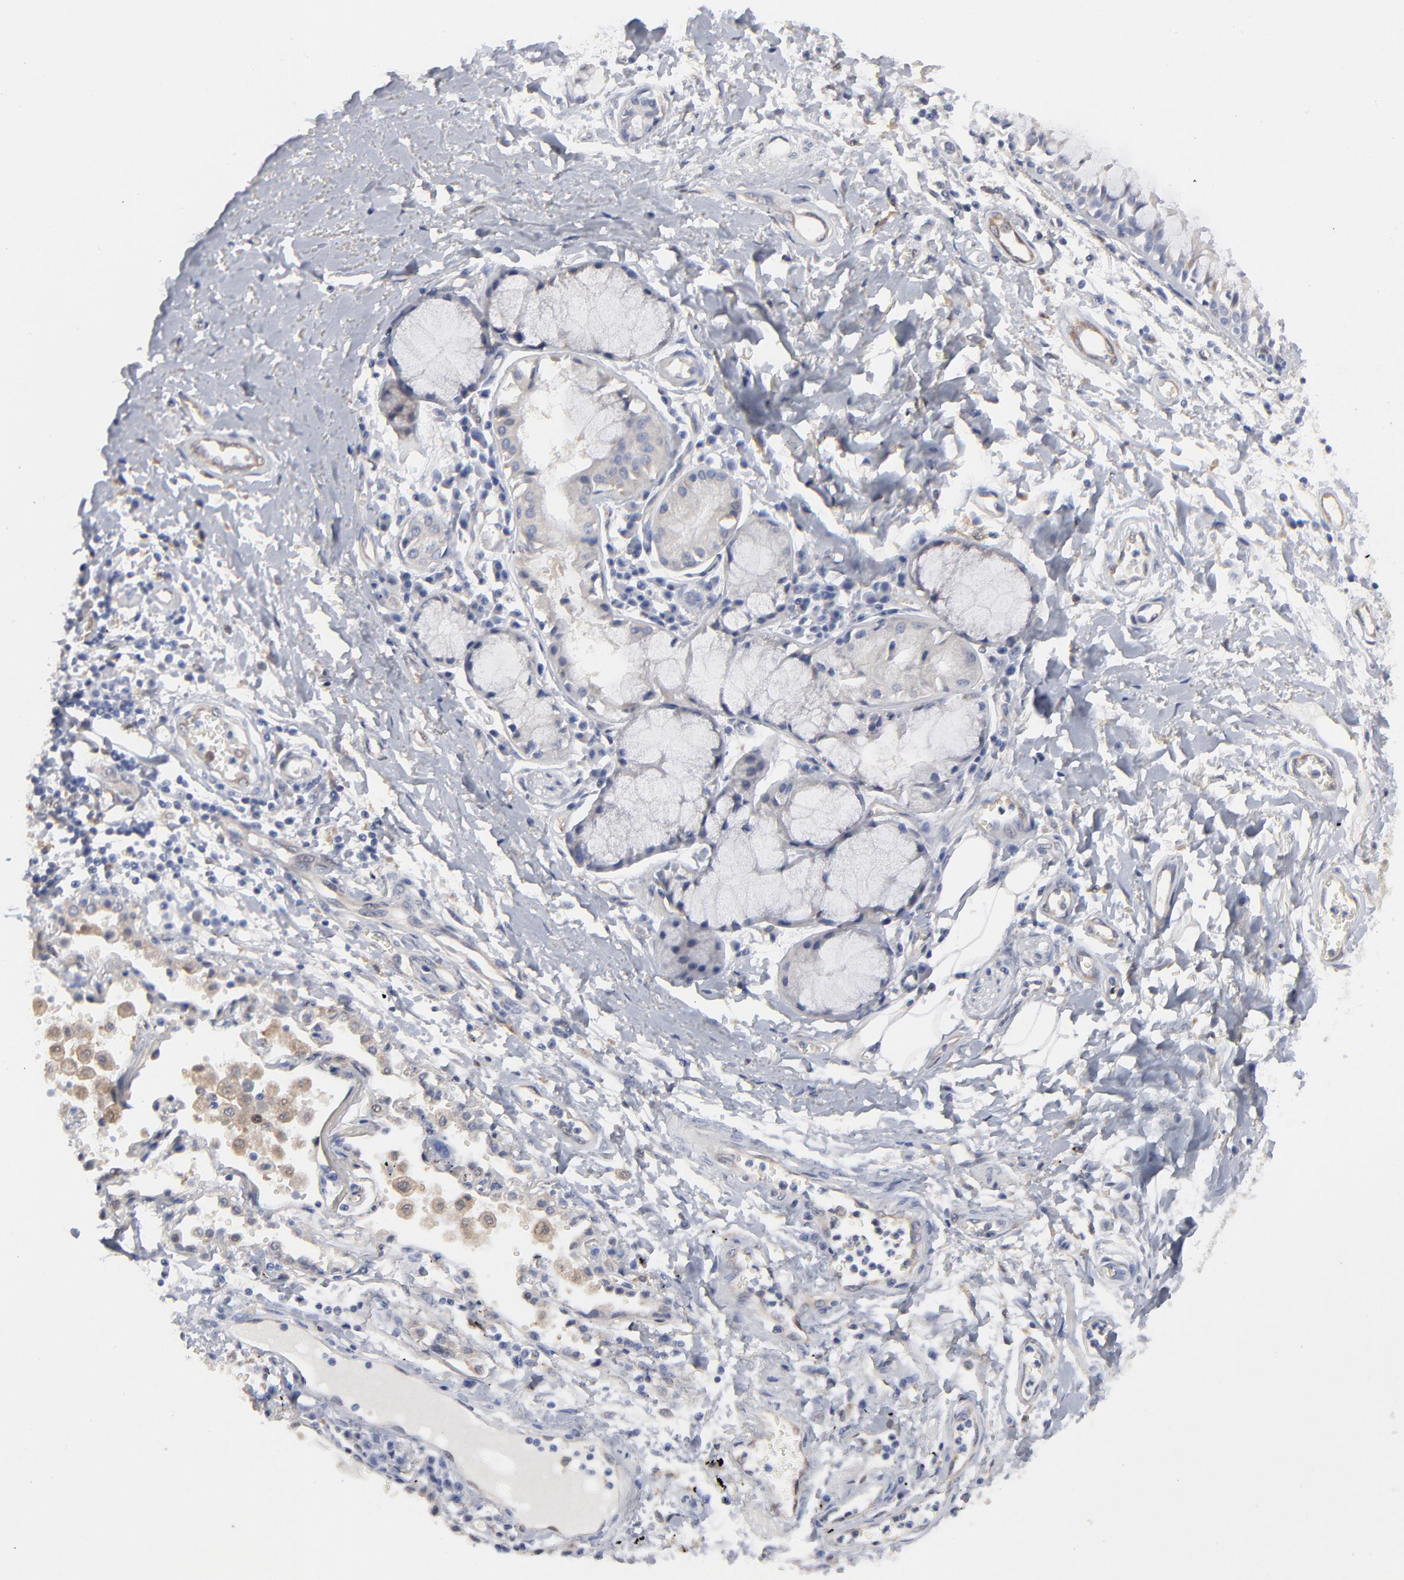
{"staining": {"intensity": "negative", "quantity": "none", "location": "none"}, "tissue": "adipose tissue", "cell_type": "Adipocytes", "image_type": "normal", "snomed": [{"axis": "morphology", "description": "Normal tissue, NOS"}, {"axis": "morphology", "description": "Adenocarcinoma, NOS"}, {"axis": "topography", "description": "Cartilage tissue"}, {"axis": "topography", "description": "Bronchus"}, {"axis": "topography", "description": "Lung"}], "caption": "Immunohistochemical staining of benign adipose tissue shows no significant expression in adipocytes. (DAB (3,3'-diaminobenzidine) IHC, high magnification).", "gene": "ARRB1", "patient": {"sex": "female", "age": 67}}